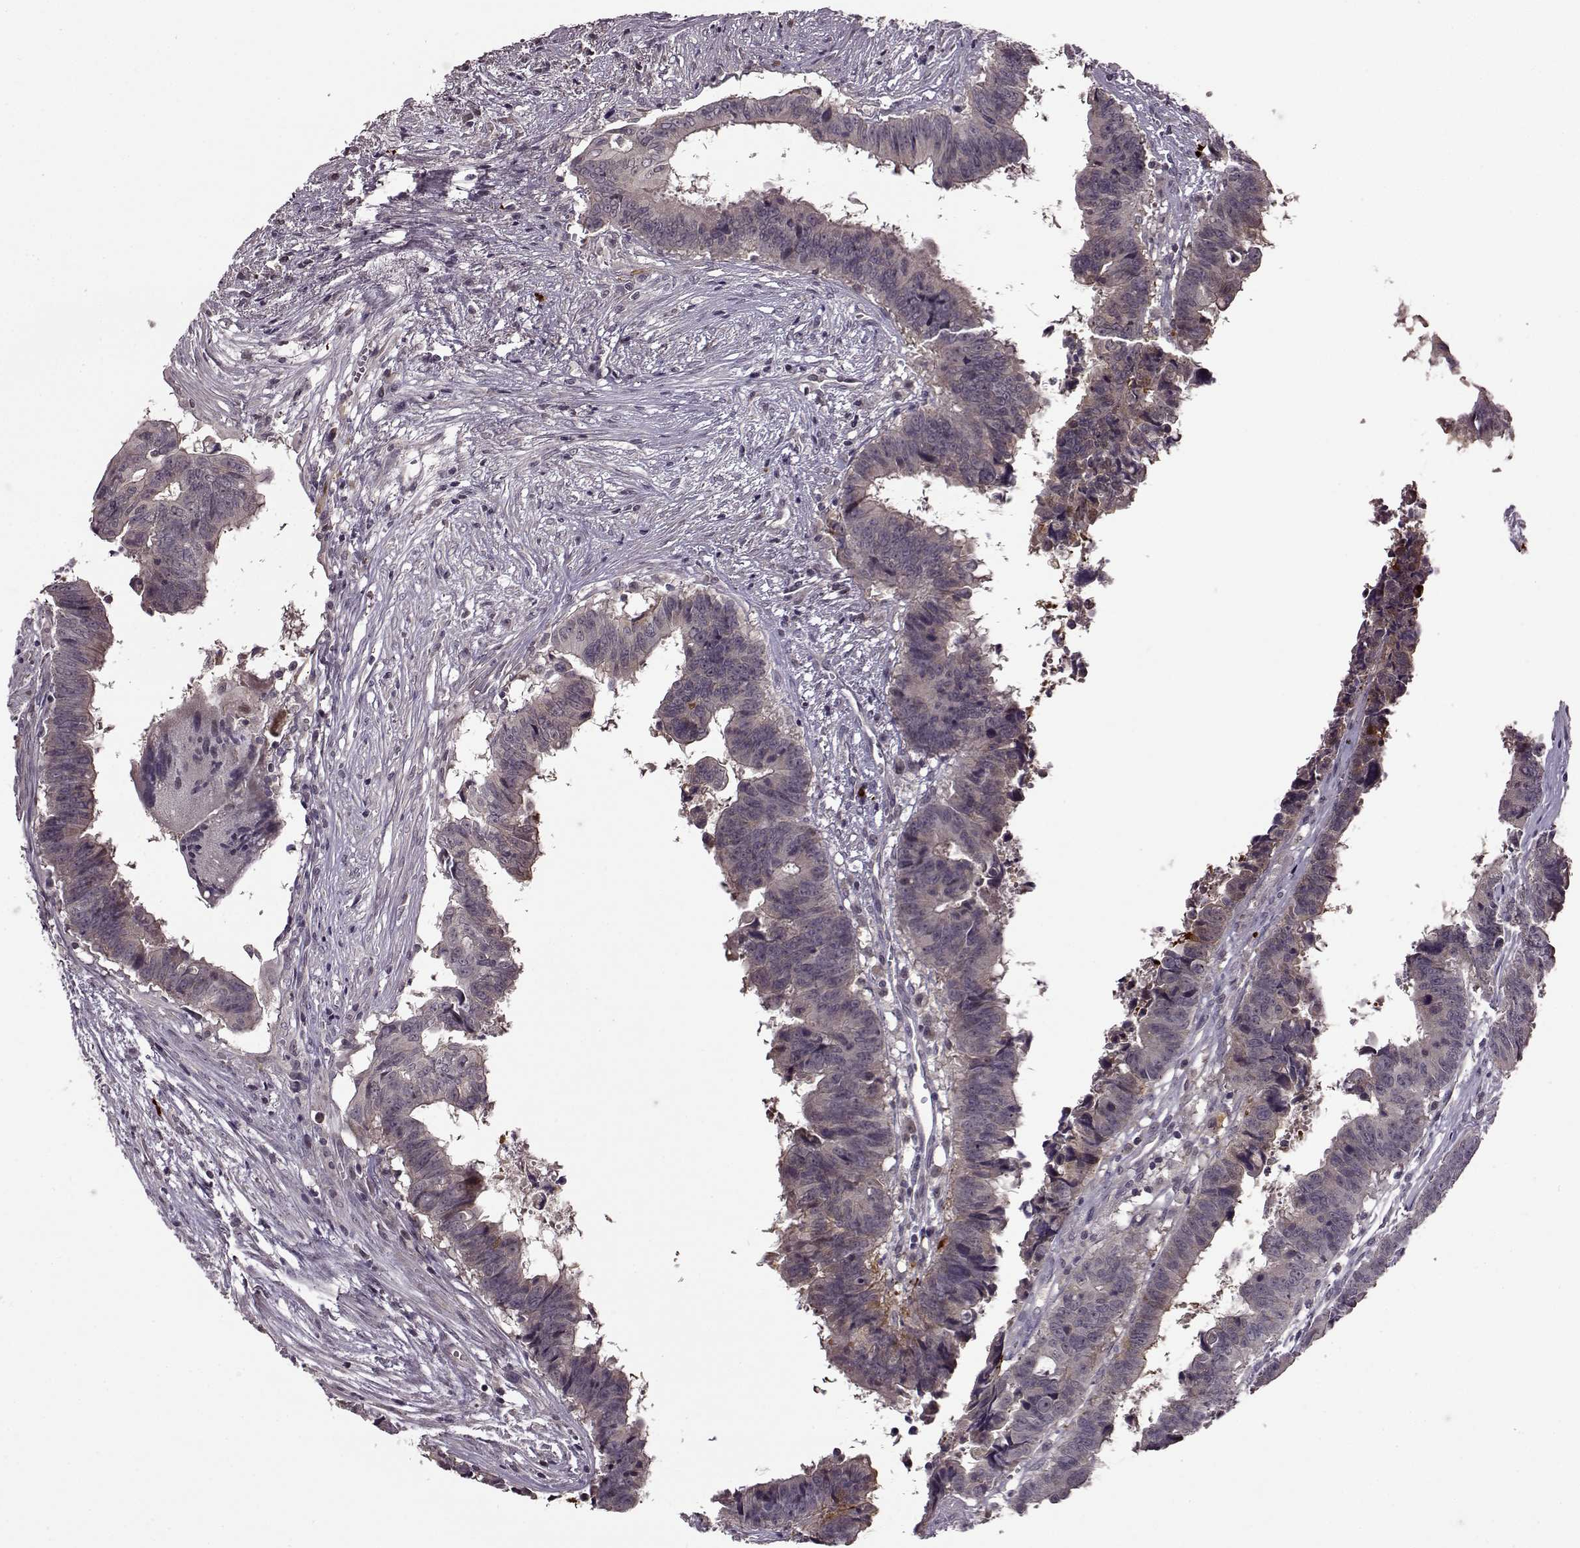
{"staining": {"intensity": "negative", "quantity": "none", "location": "none"}, "tissue": "colorectal cancer", "cell_type": "Tumor cells", "image_type": "cancer", "snomed": [{"axis": "morphology", "description": "Adenocarcinoma, NOS"}, {"axis": "topography", "description": "Colon"}], "caption": "Tumor cells are negative for protein expression in human colorectal adenocarcinoma.", "gene": "MAIP1", "patient": {"sex": "female", "age": 82}}